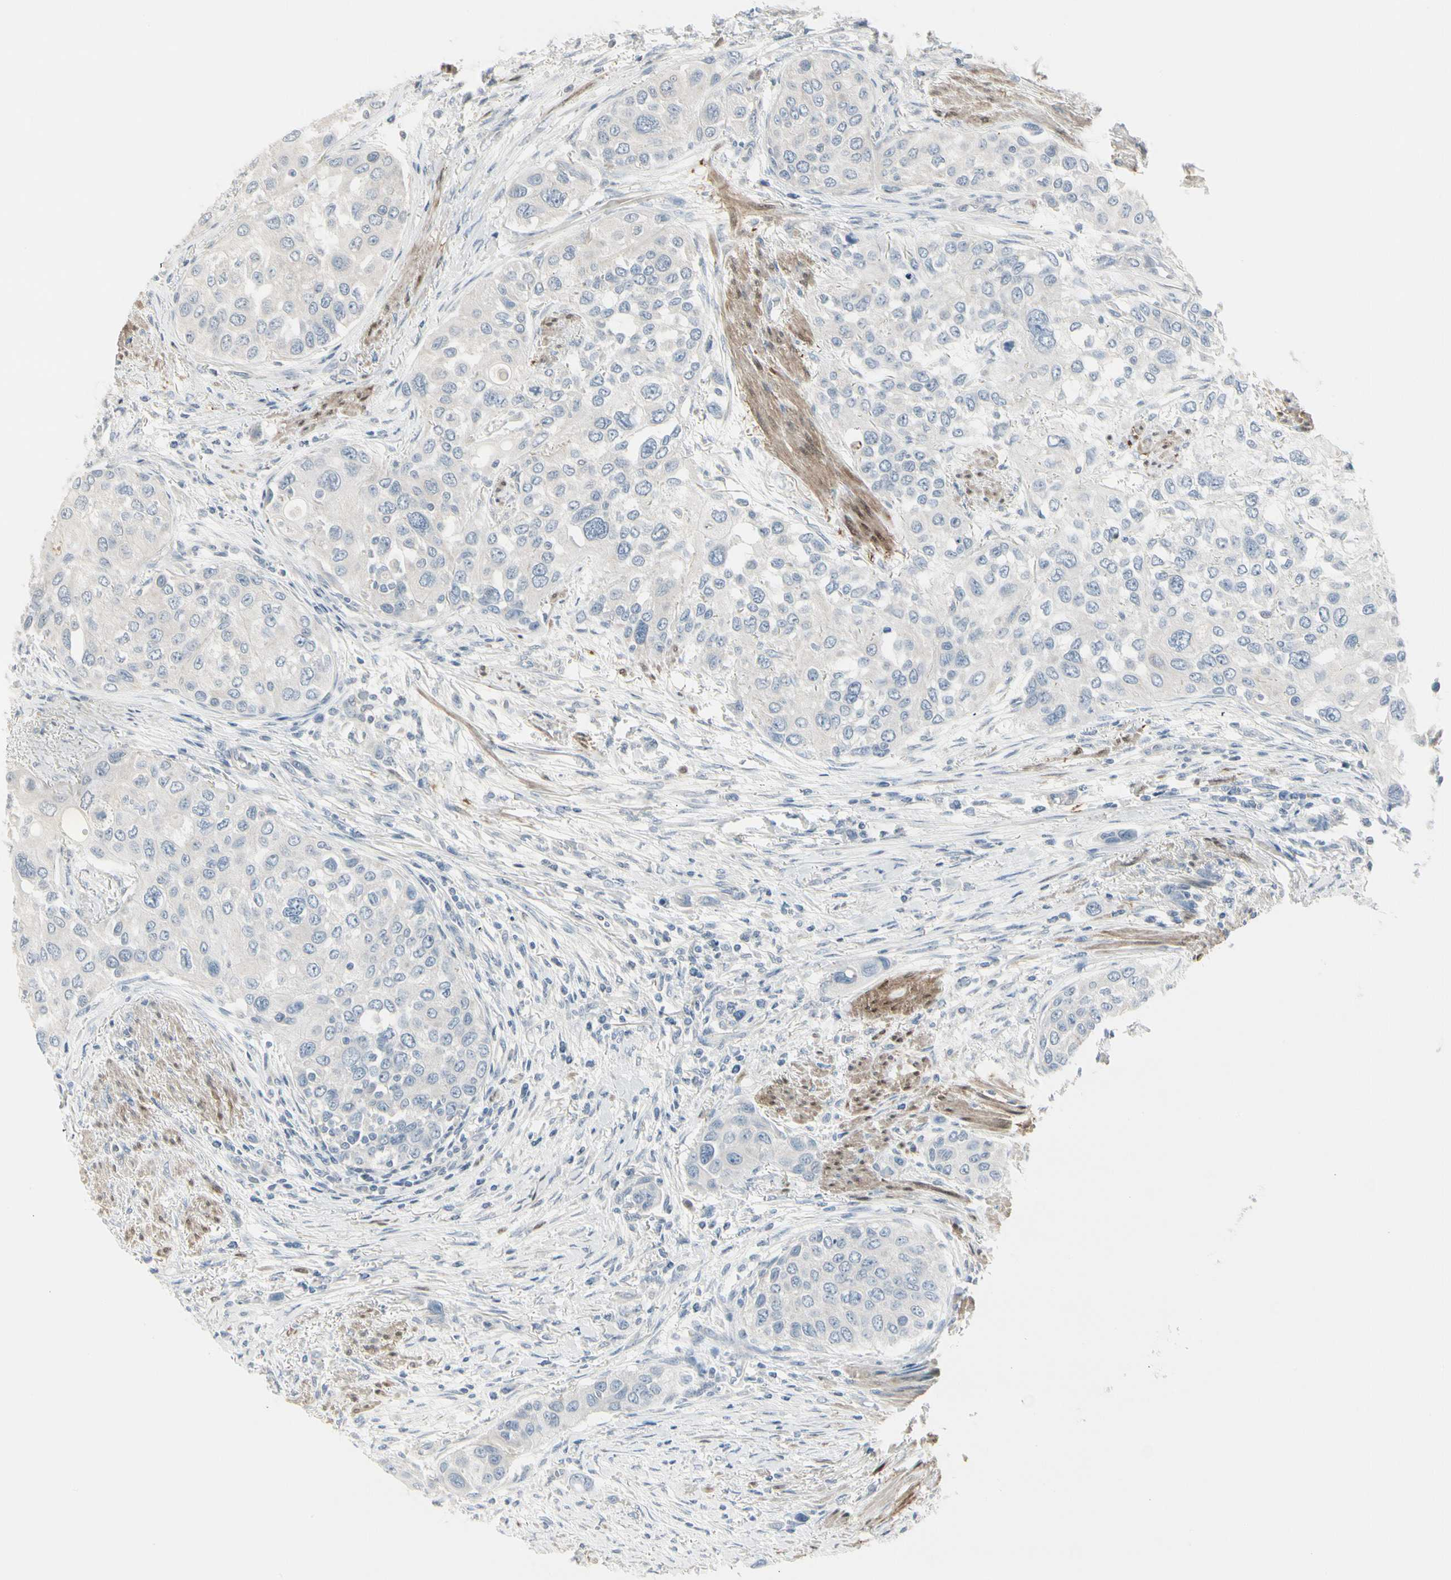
{"staining": {"intensity": "negative", "quantity": "none", "location": "none"}, "tissue": "urothelial cancer", "cell_type": "Tumor cells", "image_type": "cancer", "snomed": [{"axis": "morphology", "description": "Urothelial carcinoma, High grade"}, {"axis": "topography", "description": "Urinary bladder"}], "caption": "The immunohistochemistry (IHC) micrograph has no significant expression in tumor cells of urothelial cancer tissue.", "gene": "DMPK", "patient": {"sex": "female", "age": 56}}